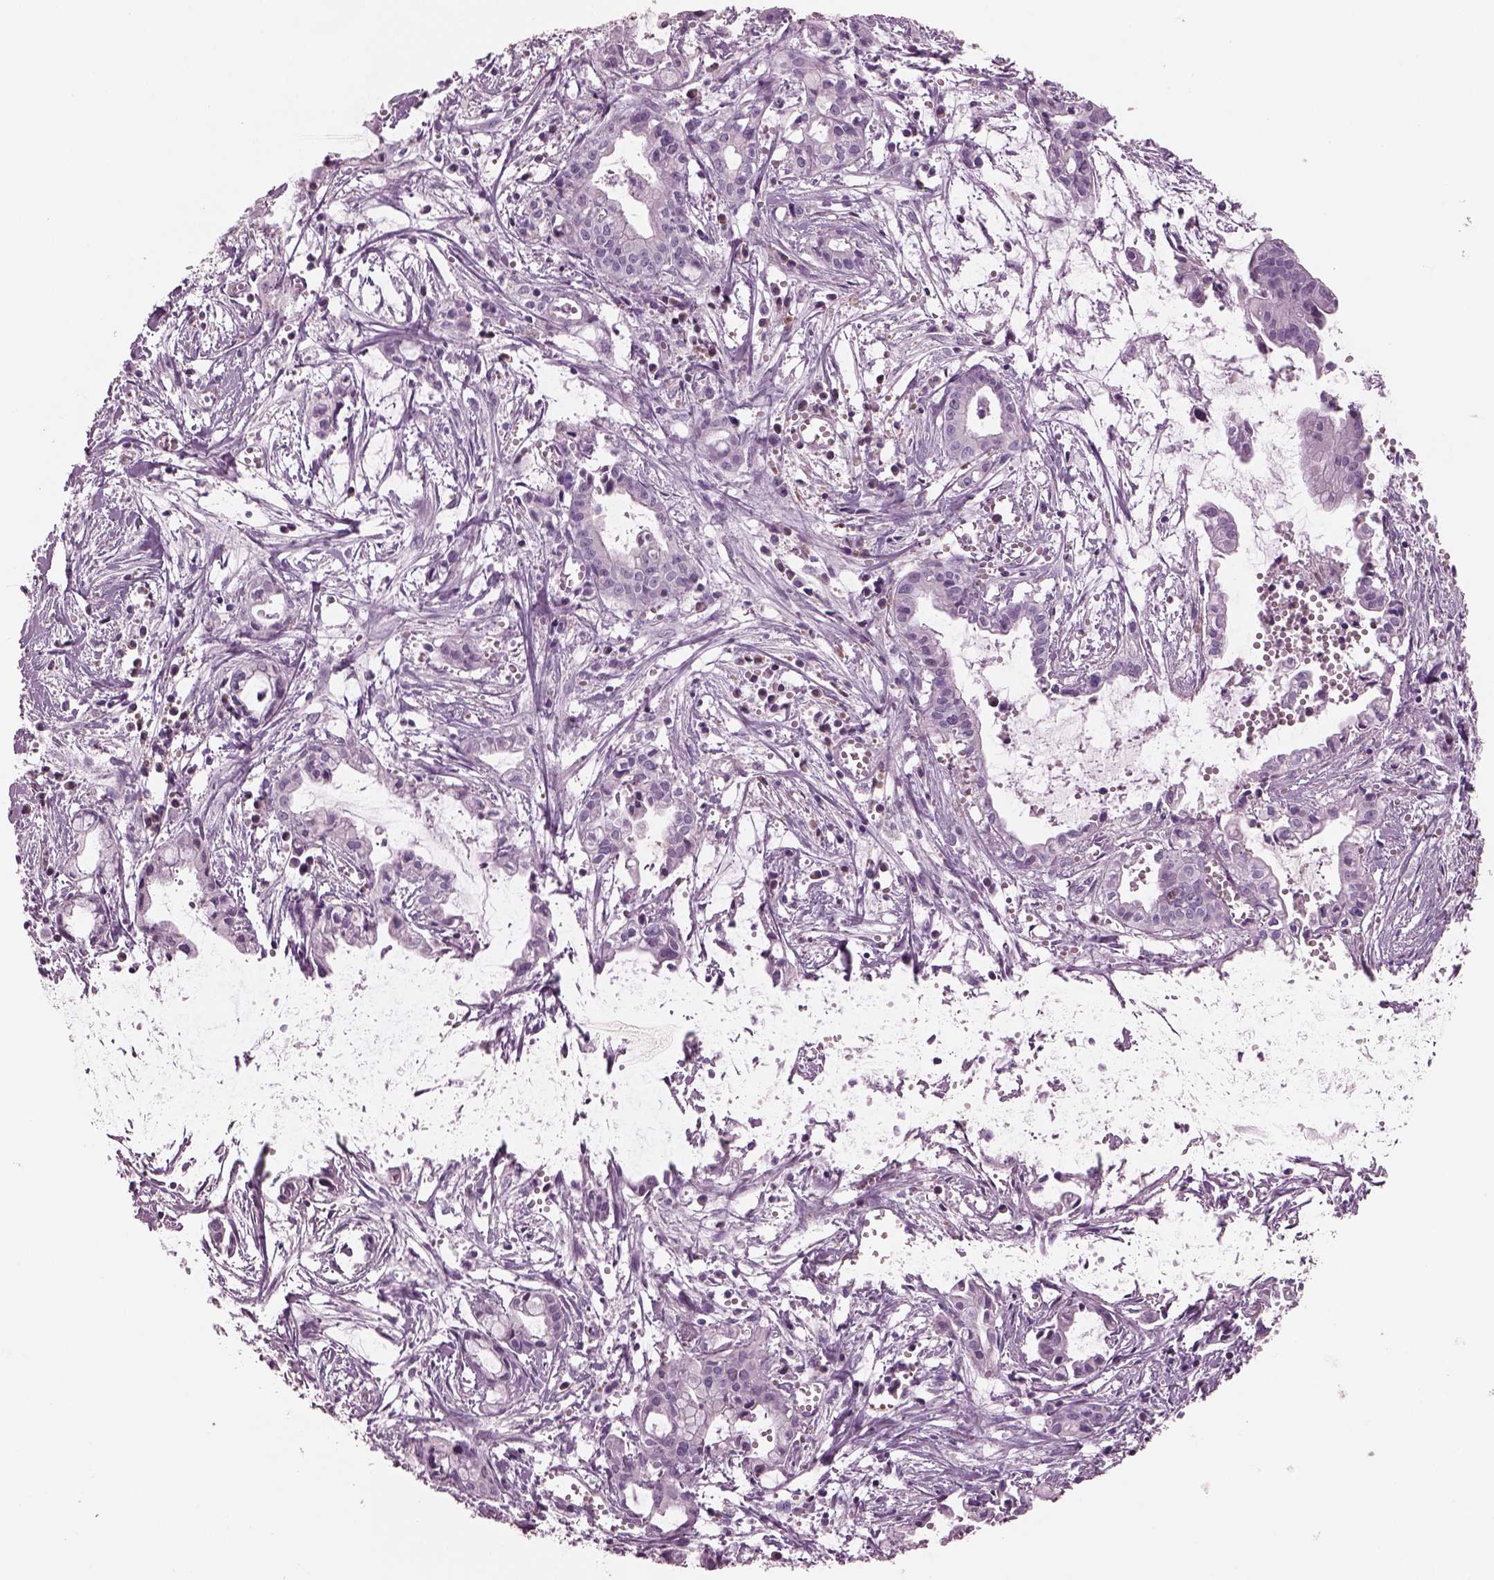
{"staining": {"intensity": "negative", "quantity": "none", "location": "none"}, "tissue": "pancreatic cancer", "cell_type": "Tumor cells", "image_type": "cancer", "snomed": [{"axis": "morphology", "description": "Adenocarcinoma, NOS"}, {"axis": "topography", "description": "Pancreas"}], "caption": "Tumor cells show no significant protein staining in adenocarcinoma (pancreatic).", "gene": "CYLC1", "patient": {"sex": "male", "age": 48}}